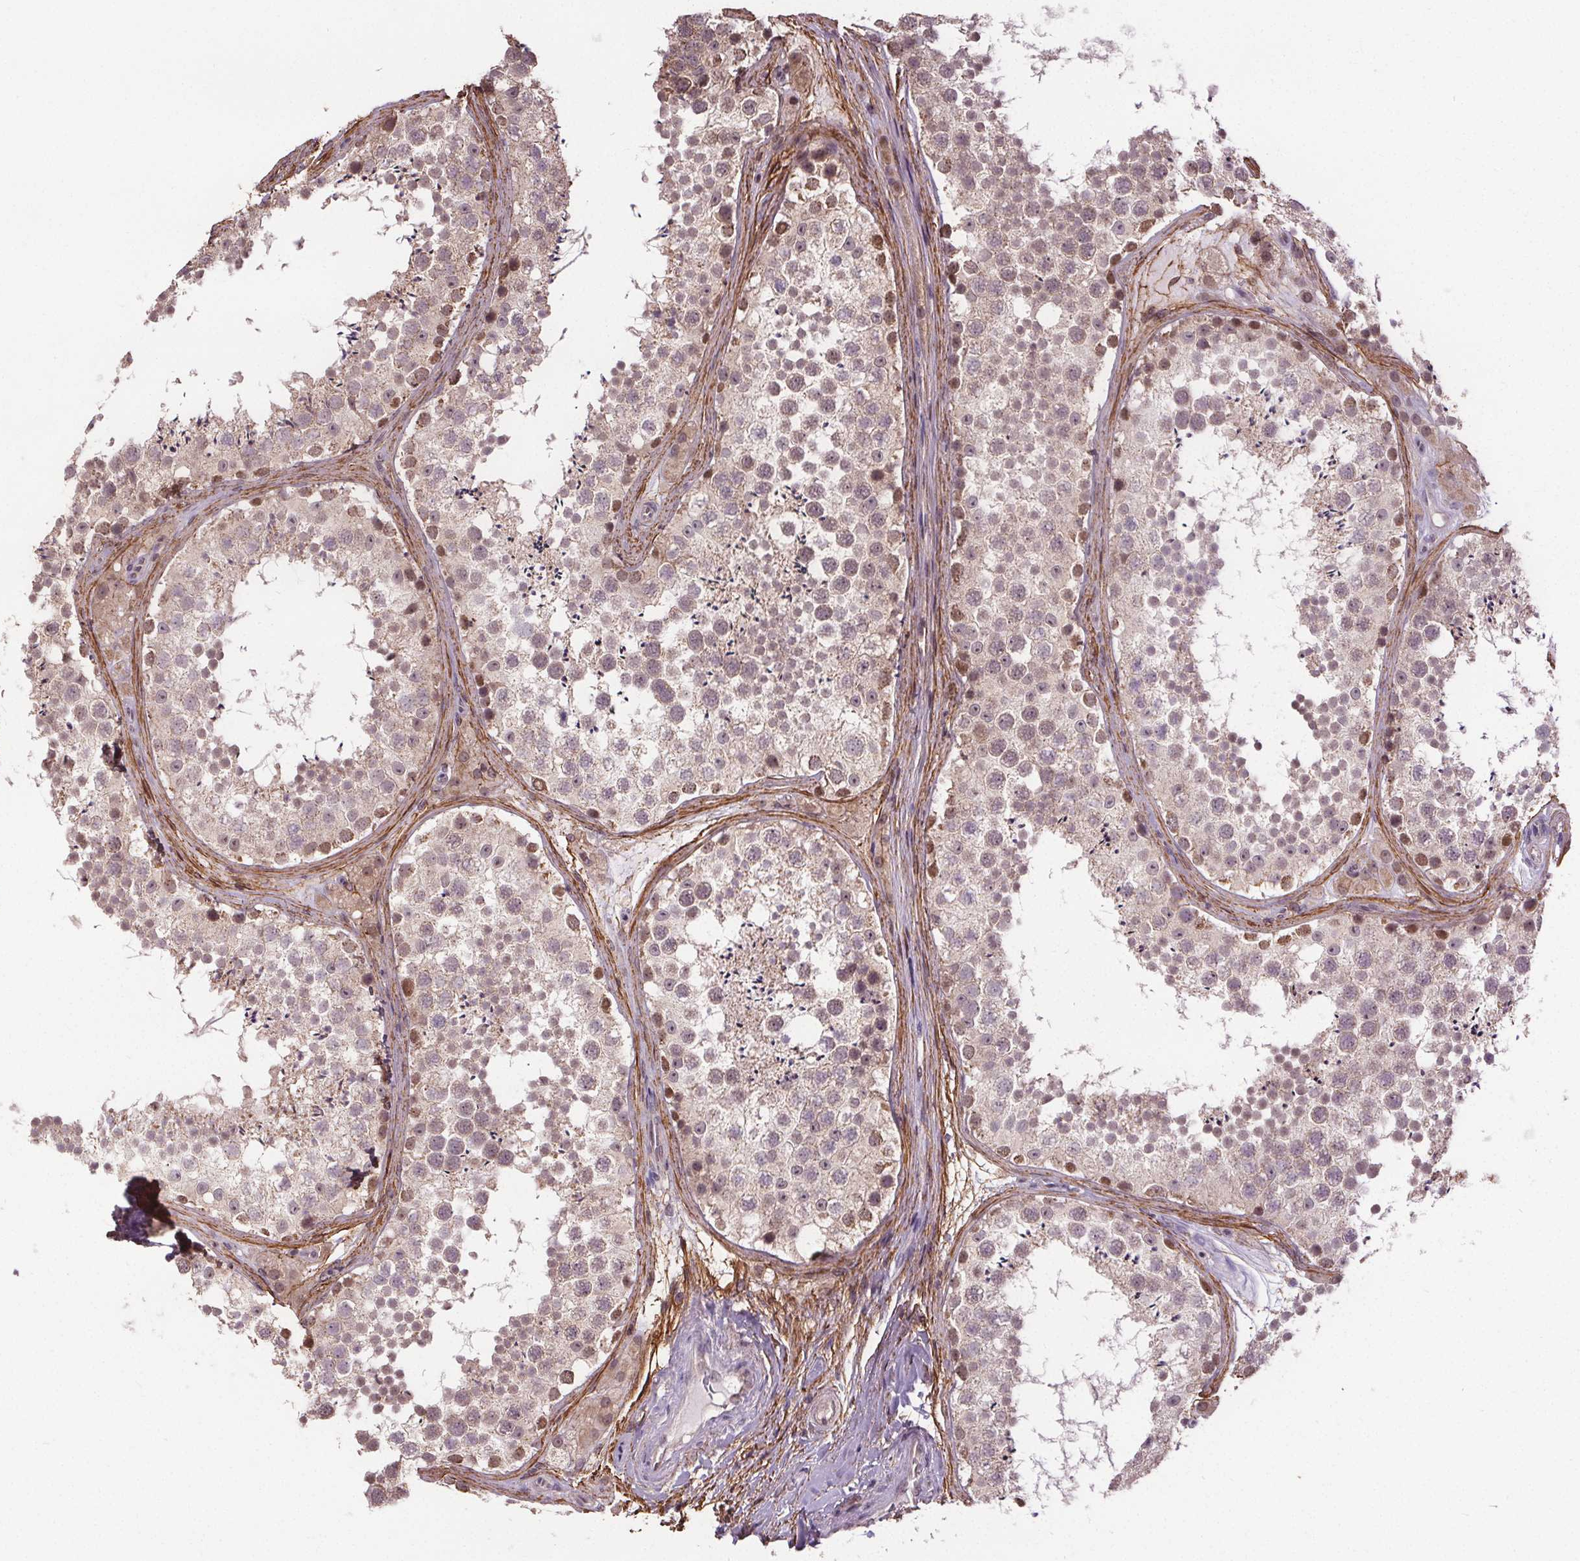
{"staining": {"intensity": "moderate", "quantity": "<25%", "location": "nuclear"}, "tissue": "testis", "cell_type": "Cells in seminiferous ducts", "image_type": "normal", "snomed": [{"axis": "morphology", "description": "Normal tissue, NOS"}, {"axis": "topography", "description": "Testis"}], "caption": "Testis stained for a protein displays moderate nuclear positivity in cells in seminiferous ducts. (DAB IHC, brown staining for protein, blue staining for nuclei).", "gene": "KIAA0232", "patient": {"sex": "male", "age": 41}}